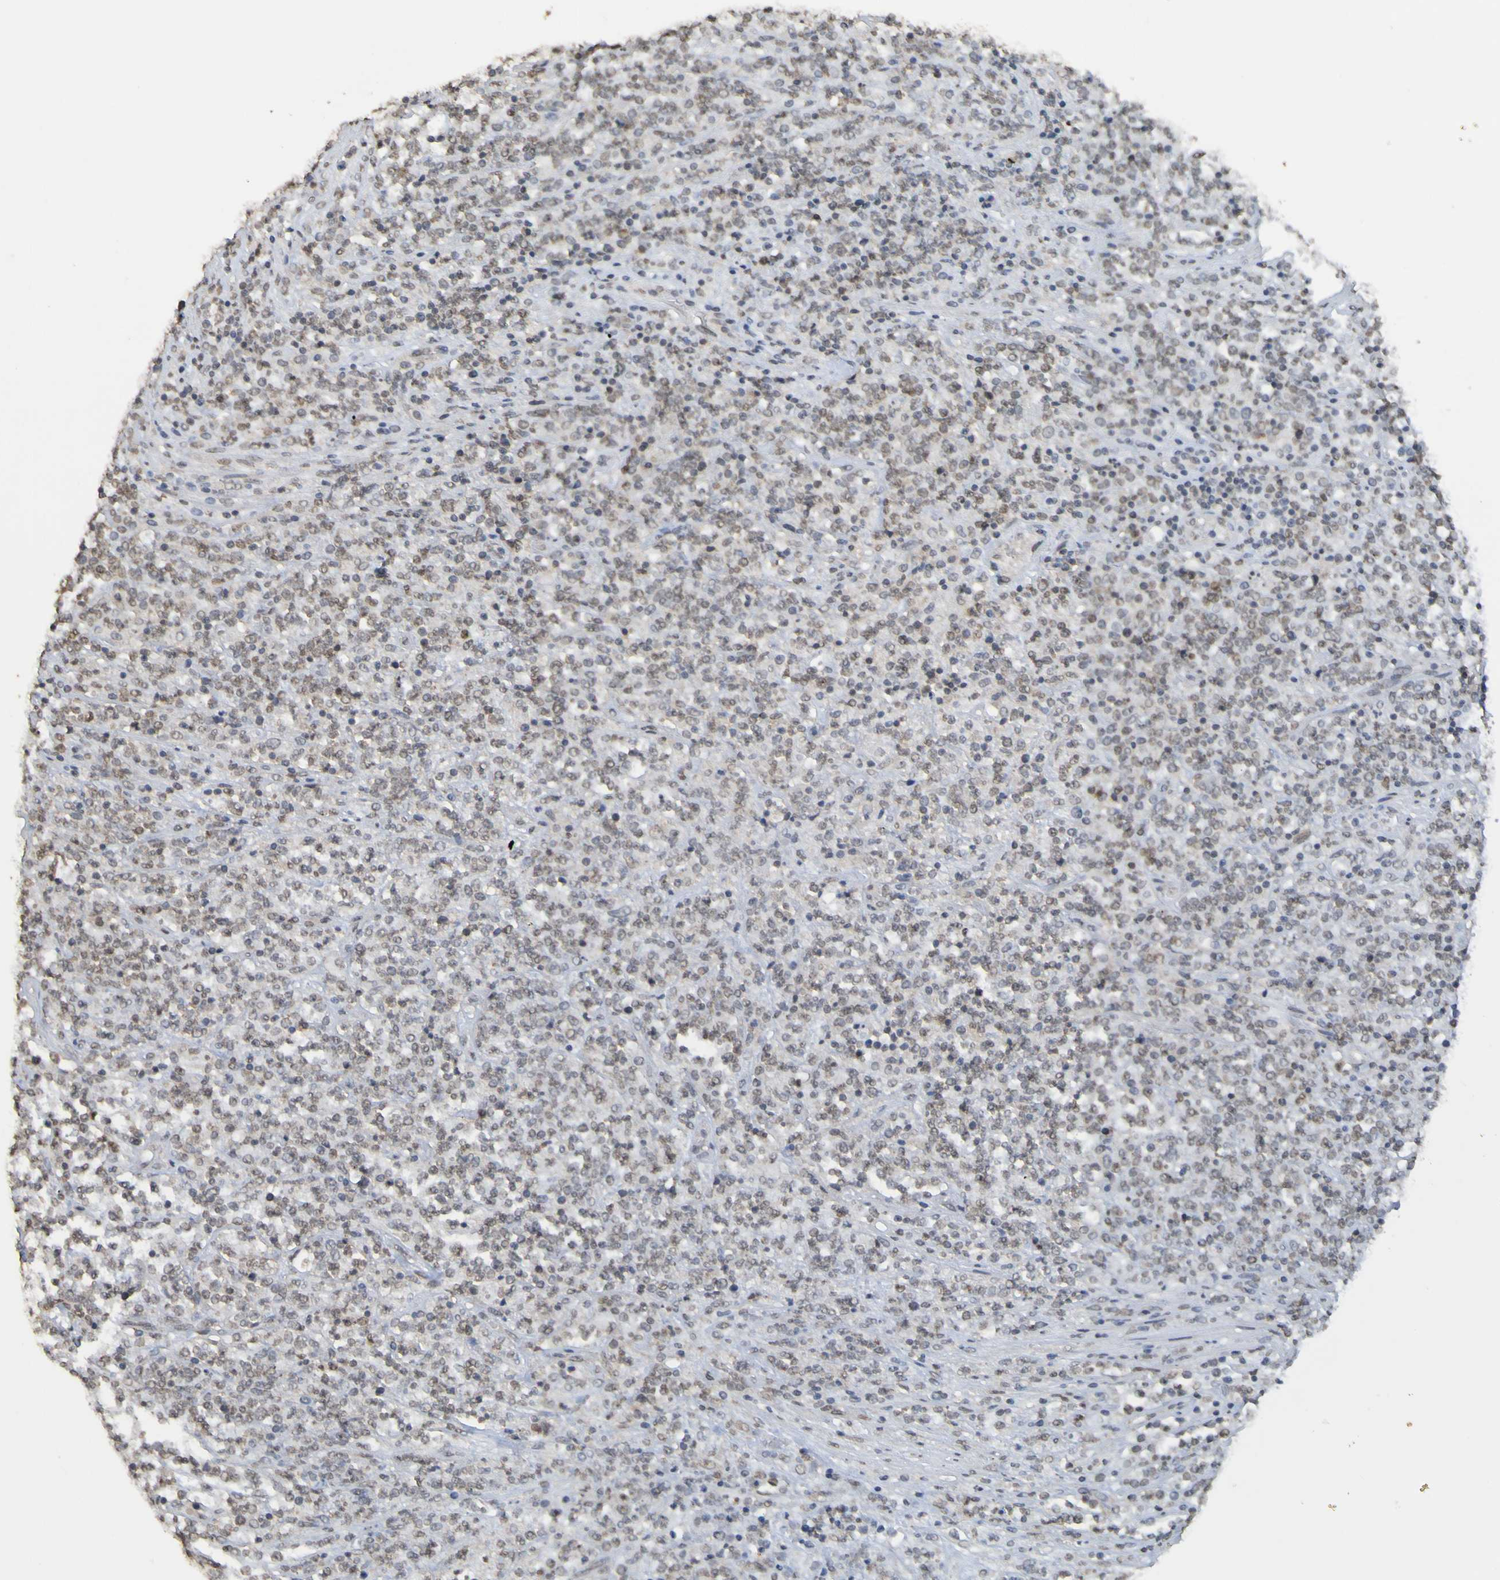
{"staining": {"intensity": "weak", "quantity": ">75%", "location": "nuclear"}, "tissue": "lymphoma", "cell_type": "Tumor cells", "image_type": "cancer", "snomed": [{"axis": "morphology", "description": "Malignant lymphoma, non-Hodgkin's type, High grade"}, {"axis": "topography", "description": "Soft tissue"}], "caption": "Immunohistochemical staining of human lymphoma displays low levels of weak nuclear positivity in about >75% of tumor cells. (DAB (3,3'-diaminobenzidine) IHC with brightfield microscopy, high magnification).", "gene": "ALKBH2", "patient": {"sex": "male", "age": 18}}